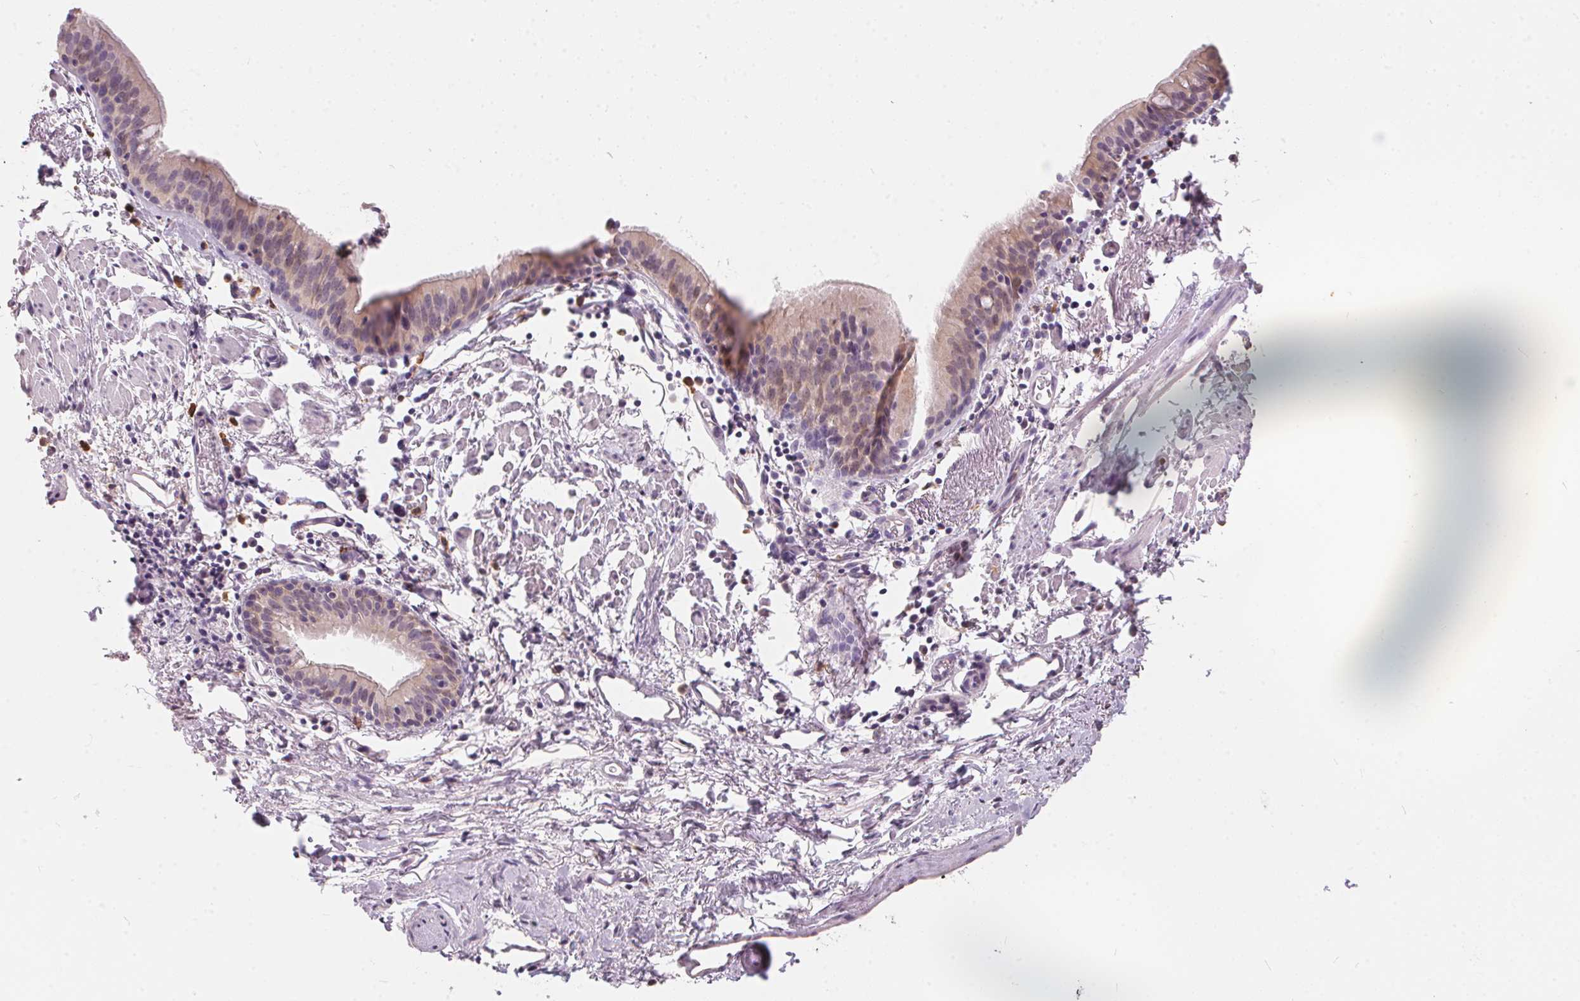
{"staining": {"intensity": "weak", "quantity": "25%-75%", "location": "cytoplasmic/membranous"}, "tissue": "bronchus", "cell_type": "Respiratory epithelial cells", "image_type": "normal", "snomed": [{"axis": "morphology", "description": "Normal tissue, NOS"}, {"axis": "morphology", "description": "Adenocarcinoma, NOS"}, {"axis": "topography", "description": "Bronchus"}], "caption": "IHC (DAB) staining of unremarkable bronchus reveals weak cytoplasmic/membranous protein staining in about 25%-75% of respiratory epithelial cells.", "gene": "SERPINB1", "patient": {"sex": "male", "age": 68}}